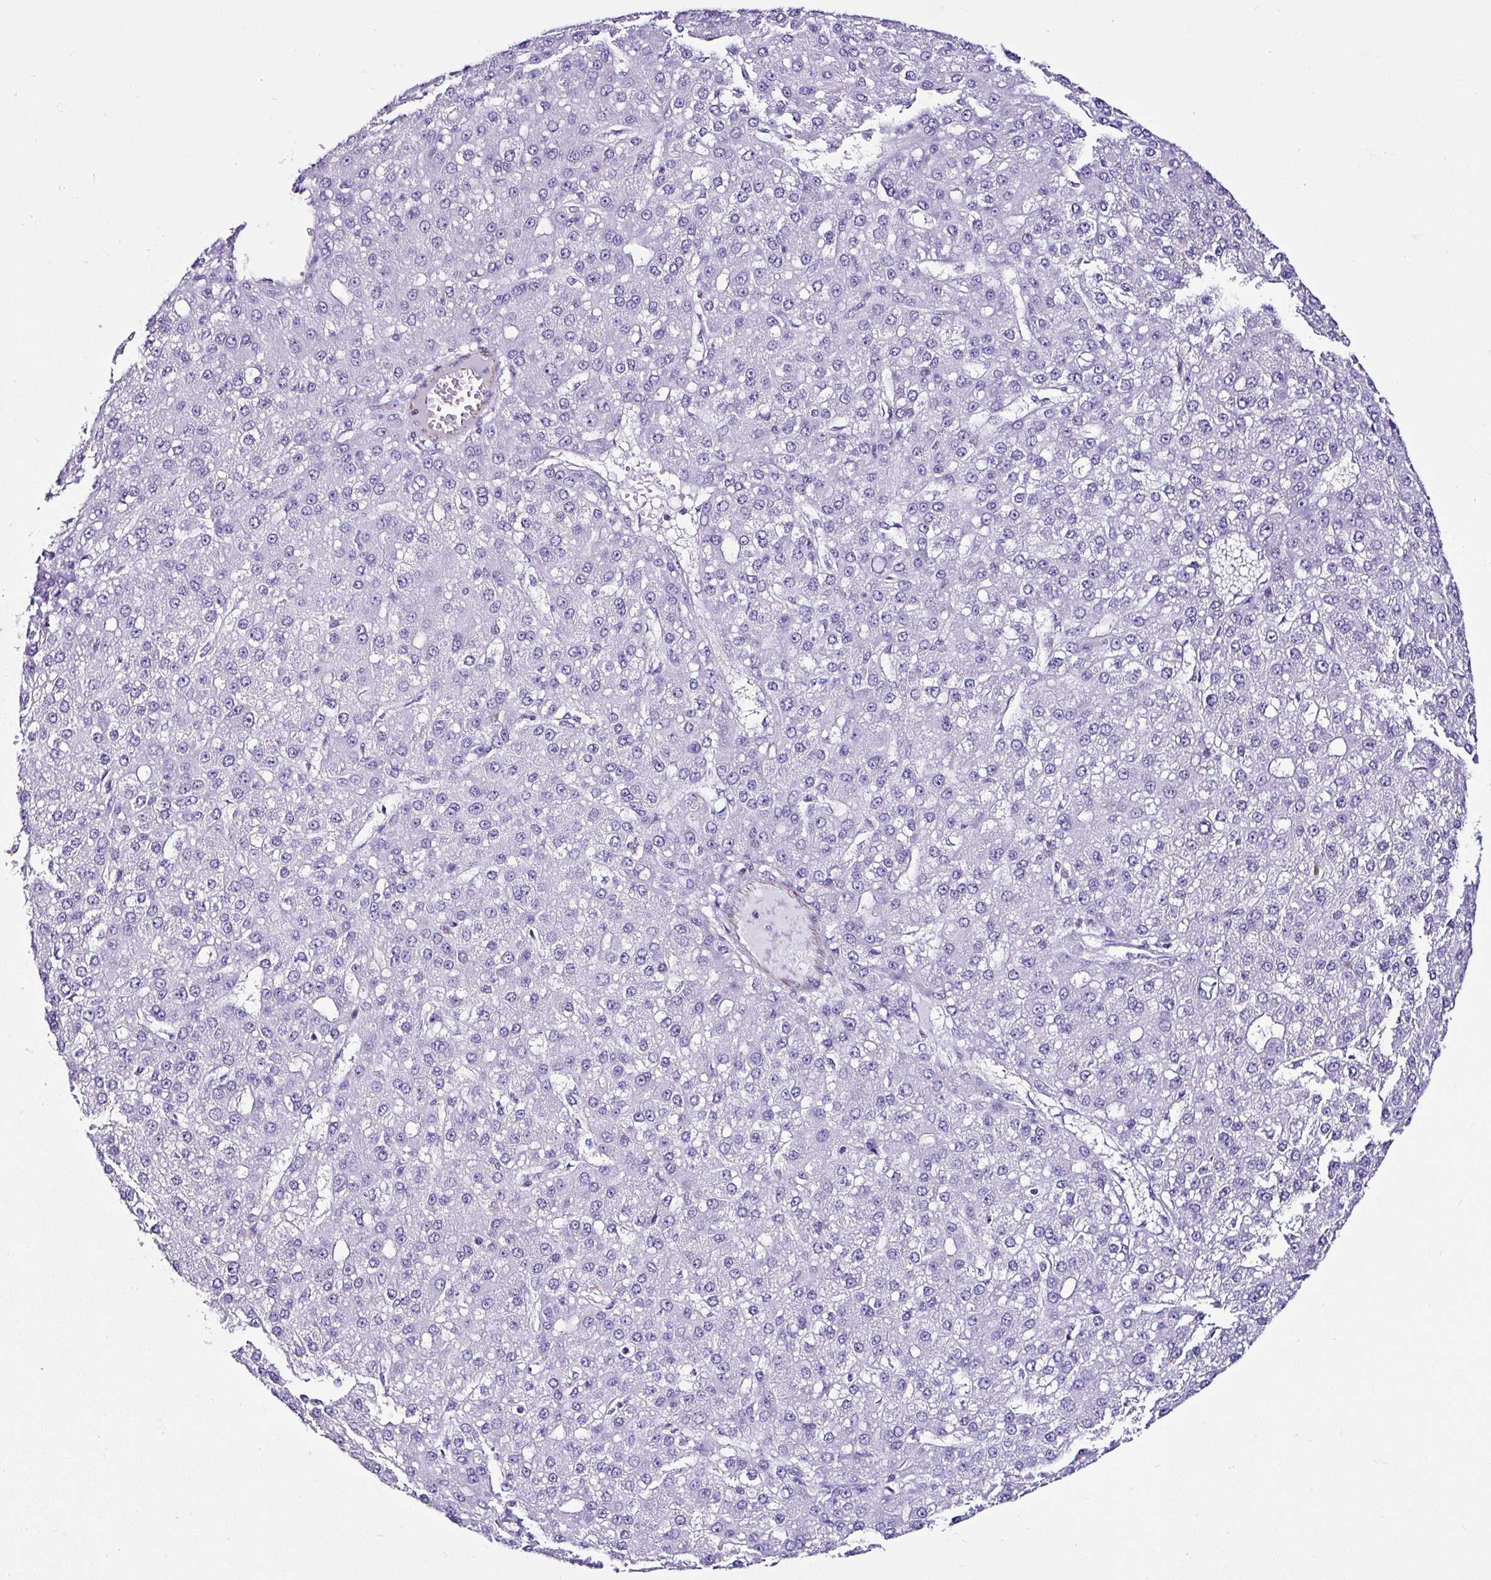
{"staining": {"intensity": "negative", "quantity": "none", "location": "none"}, "tissue": "liver cancer", "cell_type": "Tumor cells", "image_type": "cancer", "snomed": [{"axis": "morphology", "description": "Carcinoma, Hepatocellular, NOS"}, {"axis": "topography", "description": "Liver"}], "caption": "This is an IHC photomicrograph of liver hepatocellular carcinoma. There is no expression in tumor cells.", "gene": "DEPDC5", "patient": {"sex": "male", "age": 67}}